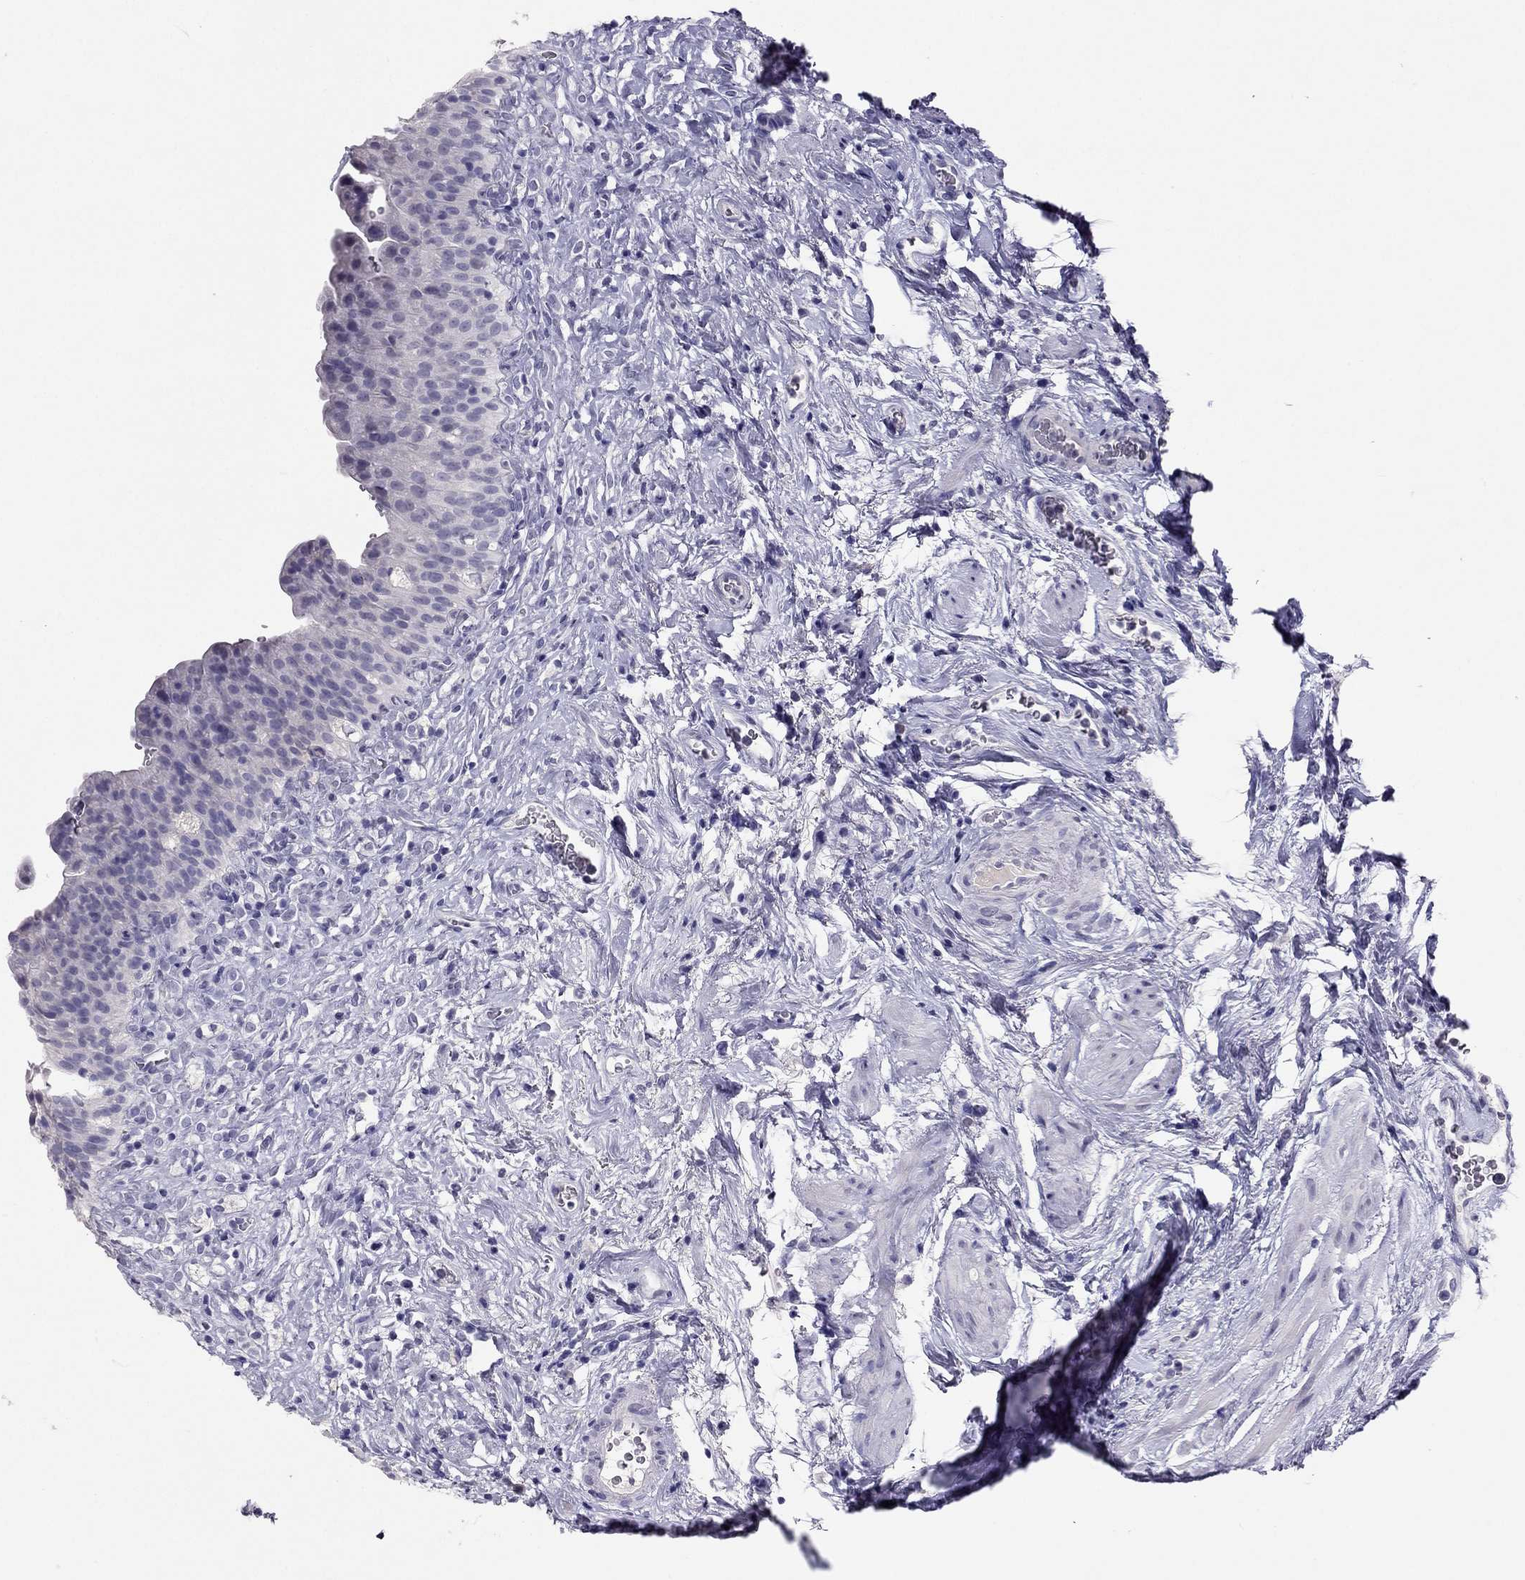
{"staining": {"intensity": "negative", "quantity": "none", "location": "none"}, "tissue": "urinary bladder", "cell_type": "Urothelial cells", "image_type": "normal", "snomed": [{"axis": "morphology", "description": "Normal tissue, NOS"}, {"axis": "topography", "description": "Urinary bladder"}], "caption": "Human urinary bladder stained for a protein using IHC demonstrates no staining in urothelial cells.", "gene": "RHO", "patient": {"sex": "male", "age": 76}}